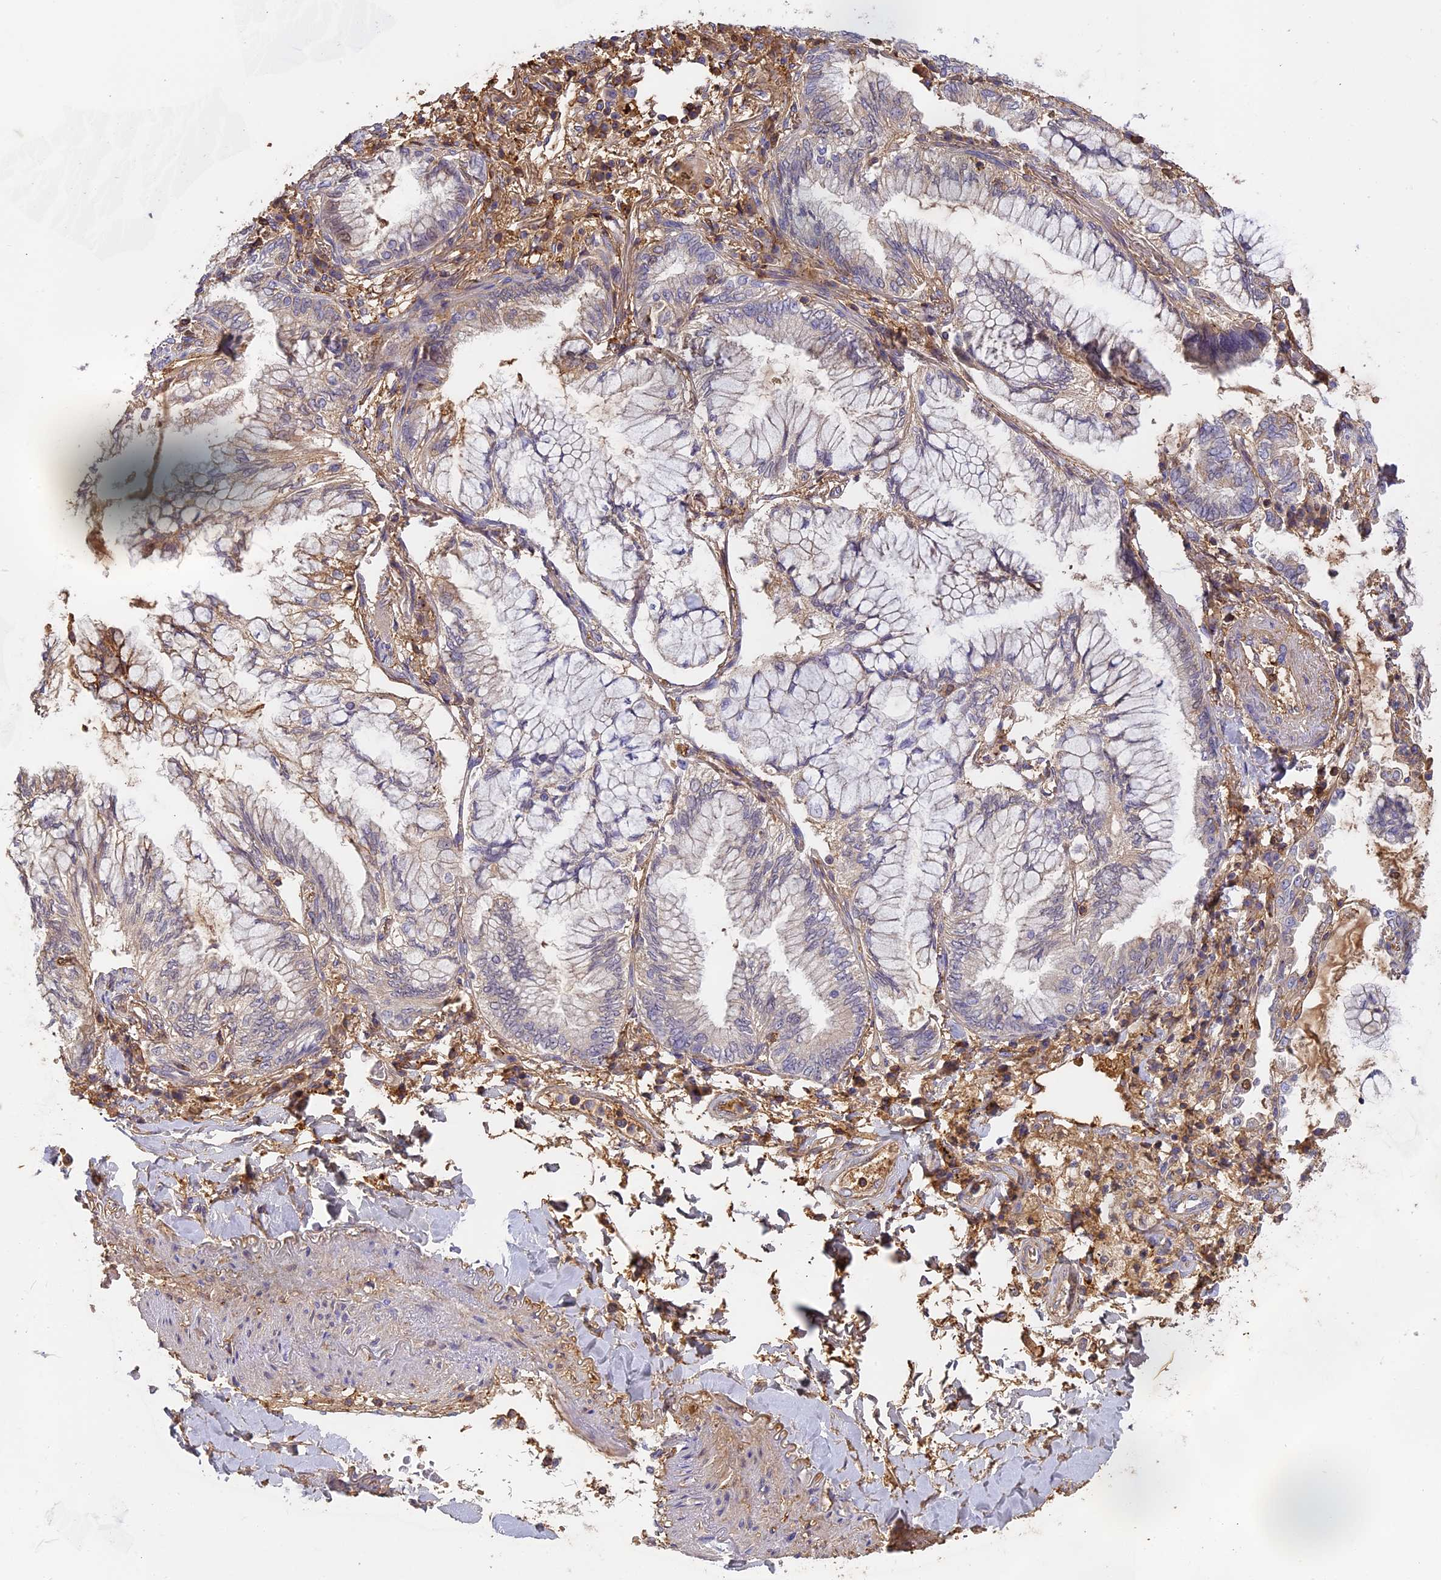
{"staining": {"intensity": "negative", "quantity": "none", "location": "none"}, "tissue": "lung cancer", "cell_type": "Tumor cells", "image_type": "cancer", "snomed": [{"axis": "morphology", "description": "Adenocarcinoma, NOS"}, {"axis": "topography", "description": "Lung"}], "caption": "Micrograph shows no protein staining in tumor cells of adenocarcinoma (lung) tissue.", "gene": "CFAP119", "patient": {"sex": "female", "age": 70}}